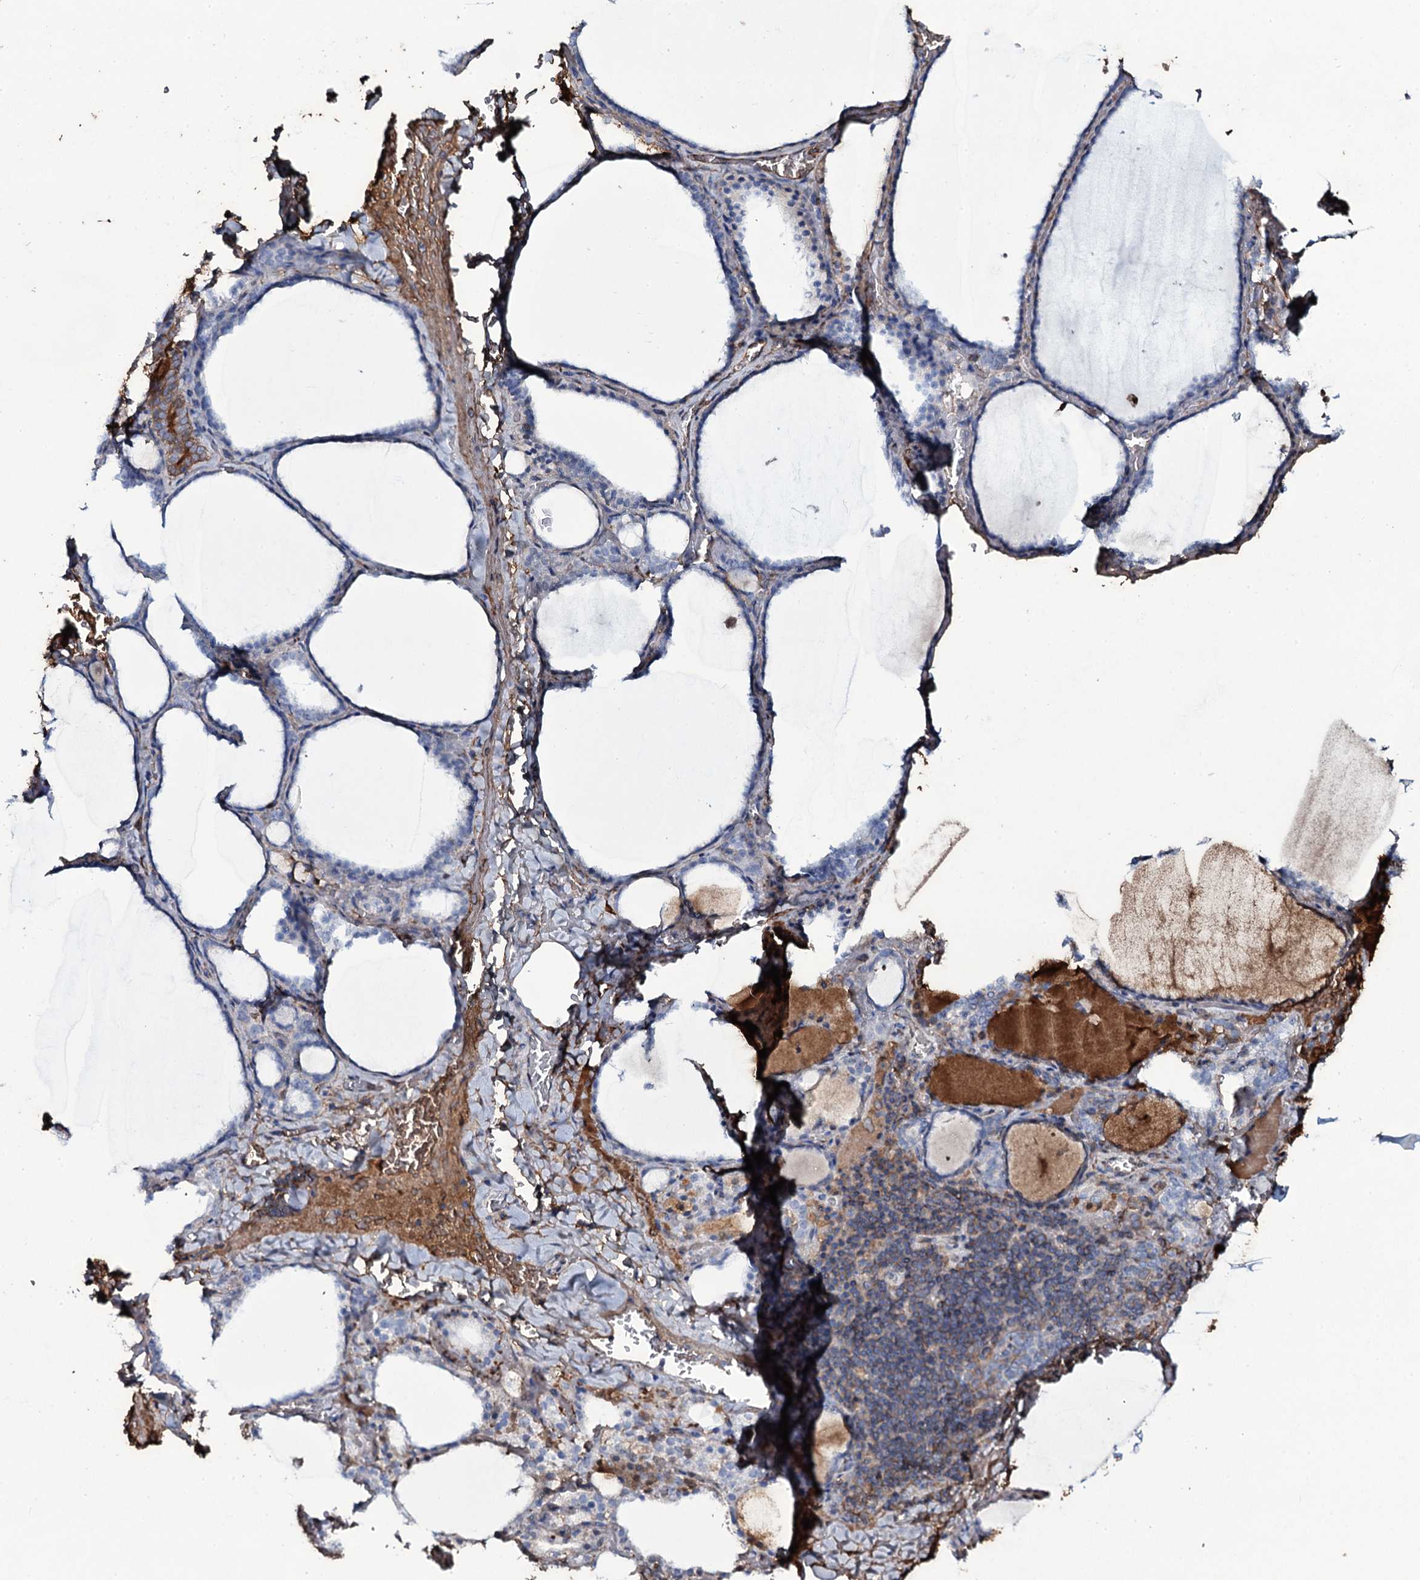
{"staining": {"intensity": "weak", "quantity": "<25%", "location": "cytoplasmic/membranous"}, "tissue": "thyroid gland", "cell_type": "Glandular cells", "image_type": "normal", "snomed": [{"axis": "morphology", "description": "Normal tissue, NOS"}, {"axis": "topography", "description": "Thyroid gland"}], "caption": "This image is of normal thyroid gland stained with immunohistochemistry to label a protein in brown with the nuclei are counter-stained blue. There is no positivity in glandular cells. (Stains: DAB immunohistochemistry with hematoxylin counter stain, Microscopy: brightfield microscopy at high magnification).", "gene": "EDN1", "patient": {"sex": "female", "age": 39}}